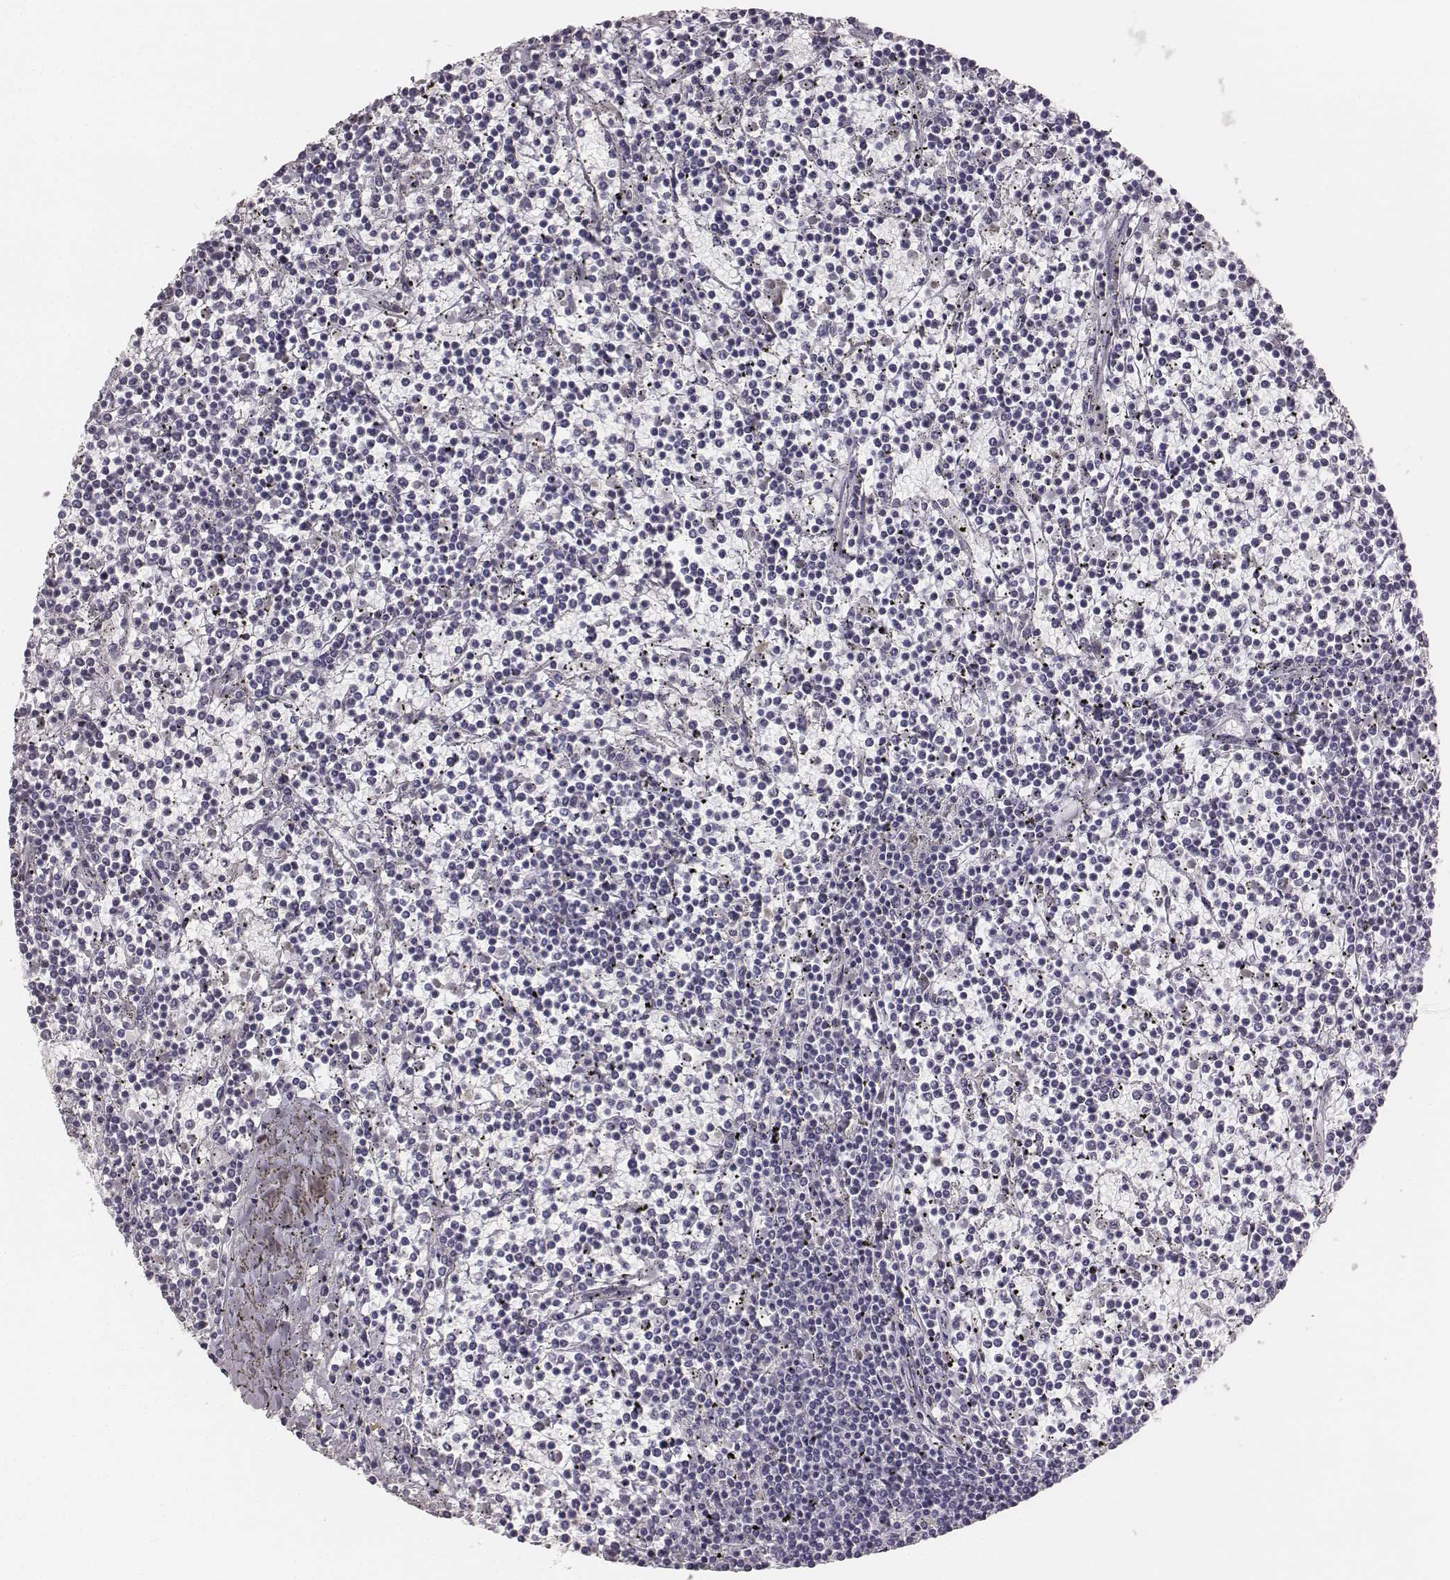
{"staining": {"intensity": "negative", "quantity": "none", "location": "none"}, "tissue": "lymphoma", "cell_type": "Tumor cells", "image_type": "cancer", "snomed": [{"axis": "morphology", "description": "Malignant lymphoma, non-Hodgkin's type, Low grade"}, {"axis": "topography", "description": "Spleen"}], "caption": "Tumor cells show no significant expression in low-grade malignant lymphoma, non-Hodgkin's type. Brightfield microscopy of IHC stained with DAB (3,3'-diaminobenzidine) (brown) and hematoxylin (blue), captured at high magnification.", "gene": "PBK", "patient": {"sex": "female", "age": 19}}